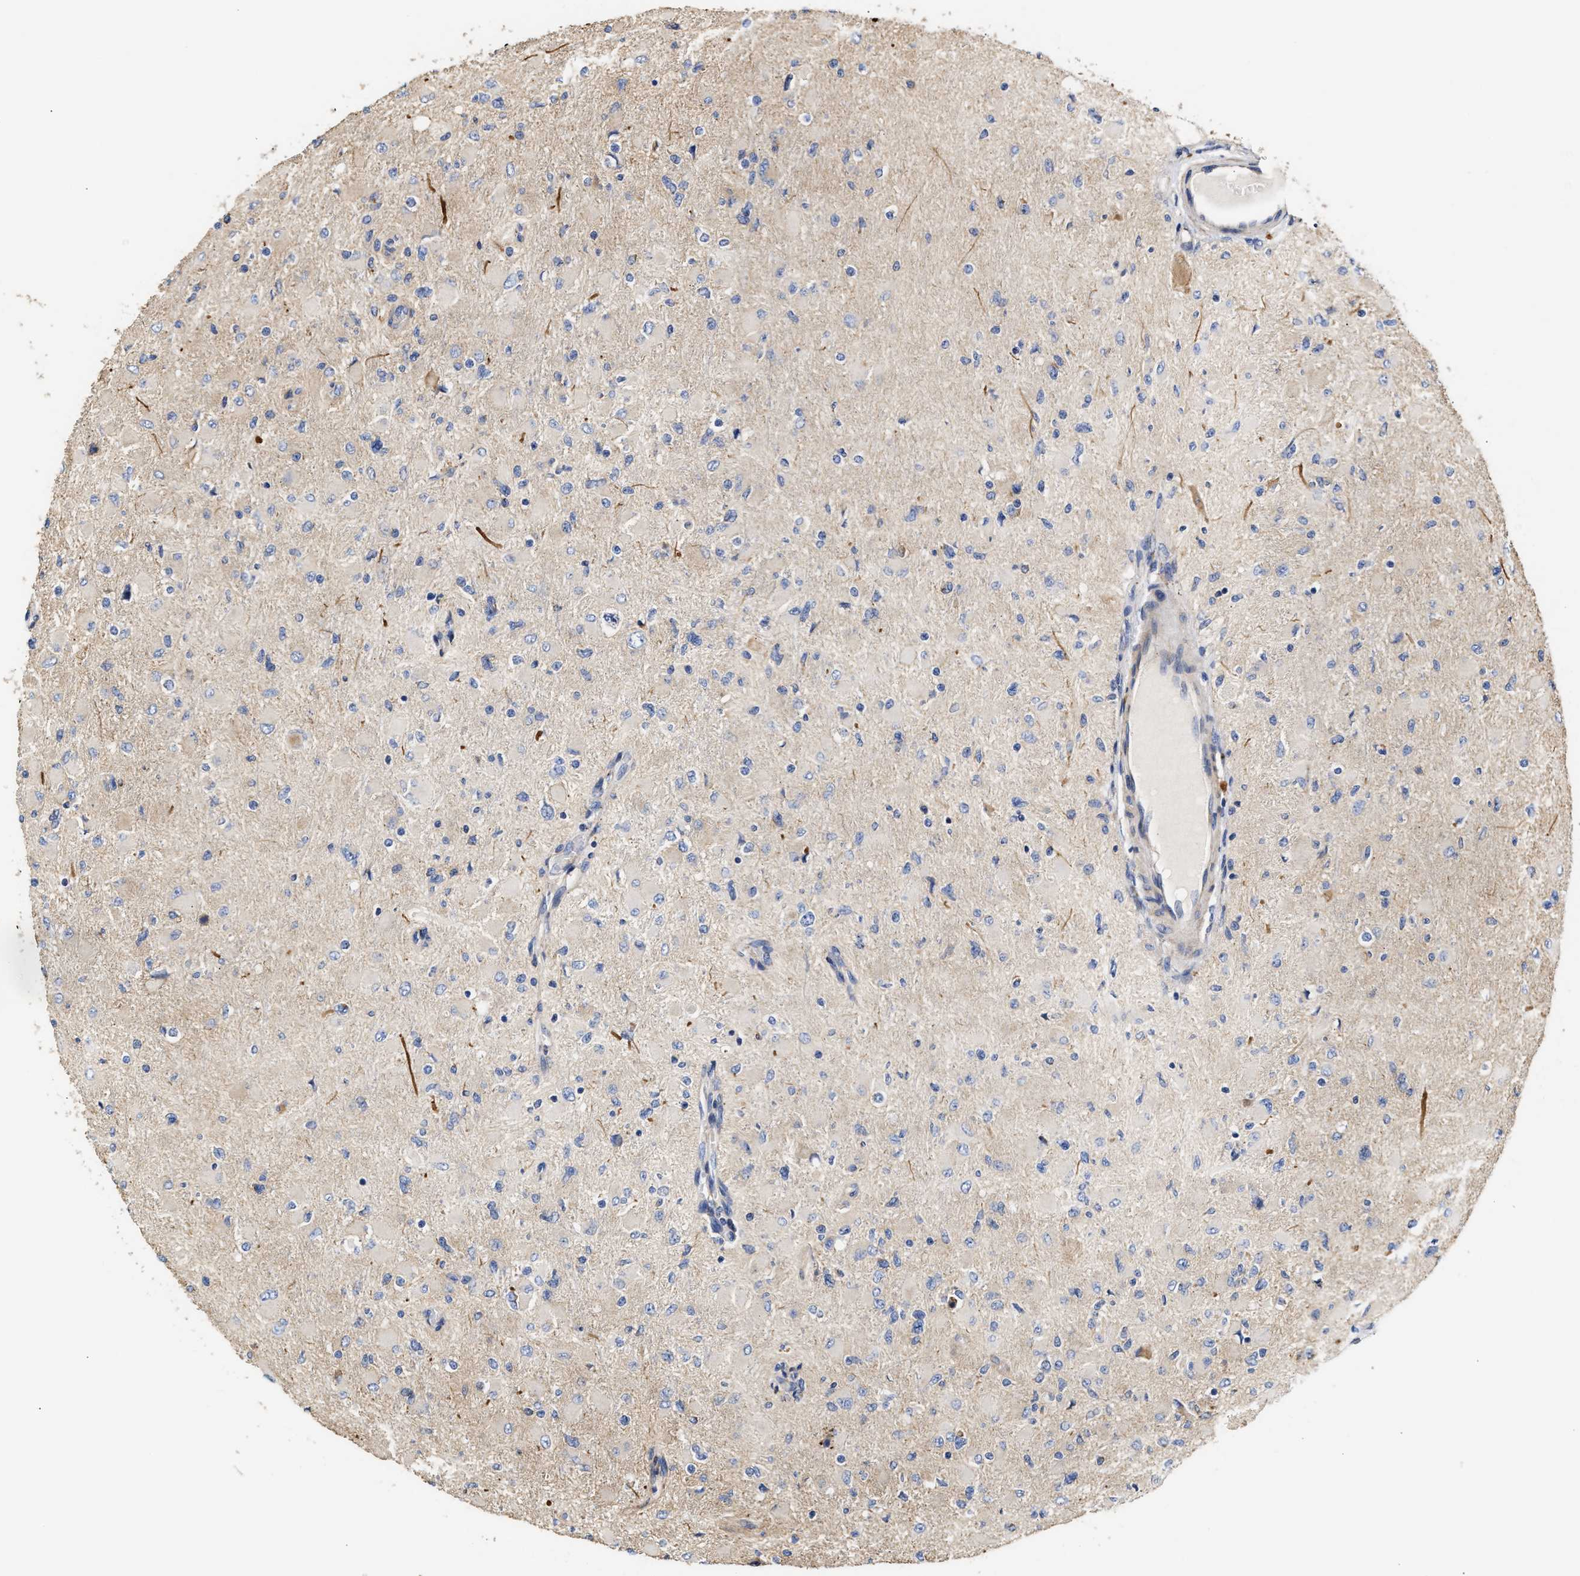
{"staining": {"intensity": "negative", "quantity": "none", "location": "none"}, "tissue": "glioma", "cell_type": "Tumor cells", "image_type": "cancer", "snomed": [{"axis": "morphology", "description": "Glioma, malignant, High grade"}, {"axis": "topography", "description": "Cerebral cortex"}], "caption": "Immunohistochemistry (IHC) of human glioma displays no expression in tumor cells.", "gene": "MALSU1", "patient": {"sex": "female", "age": 36}}